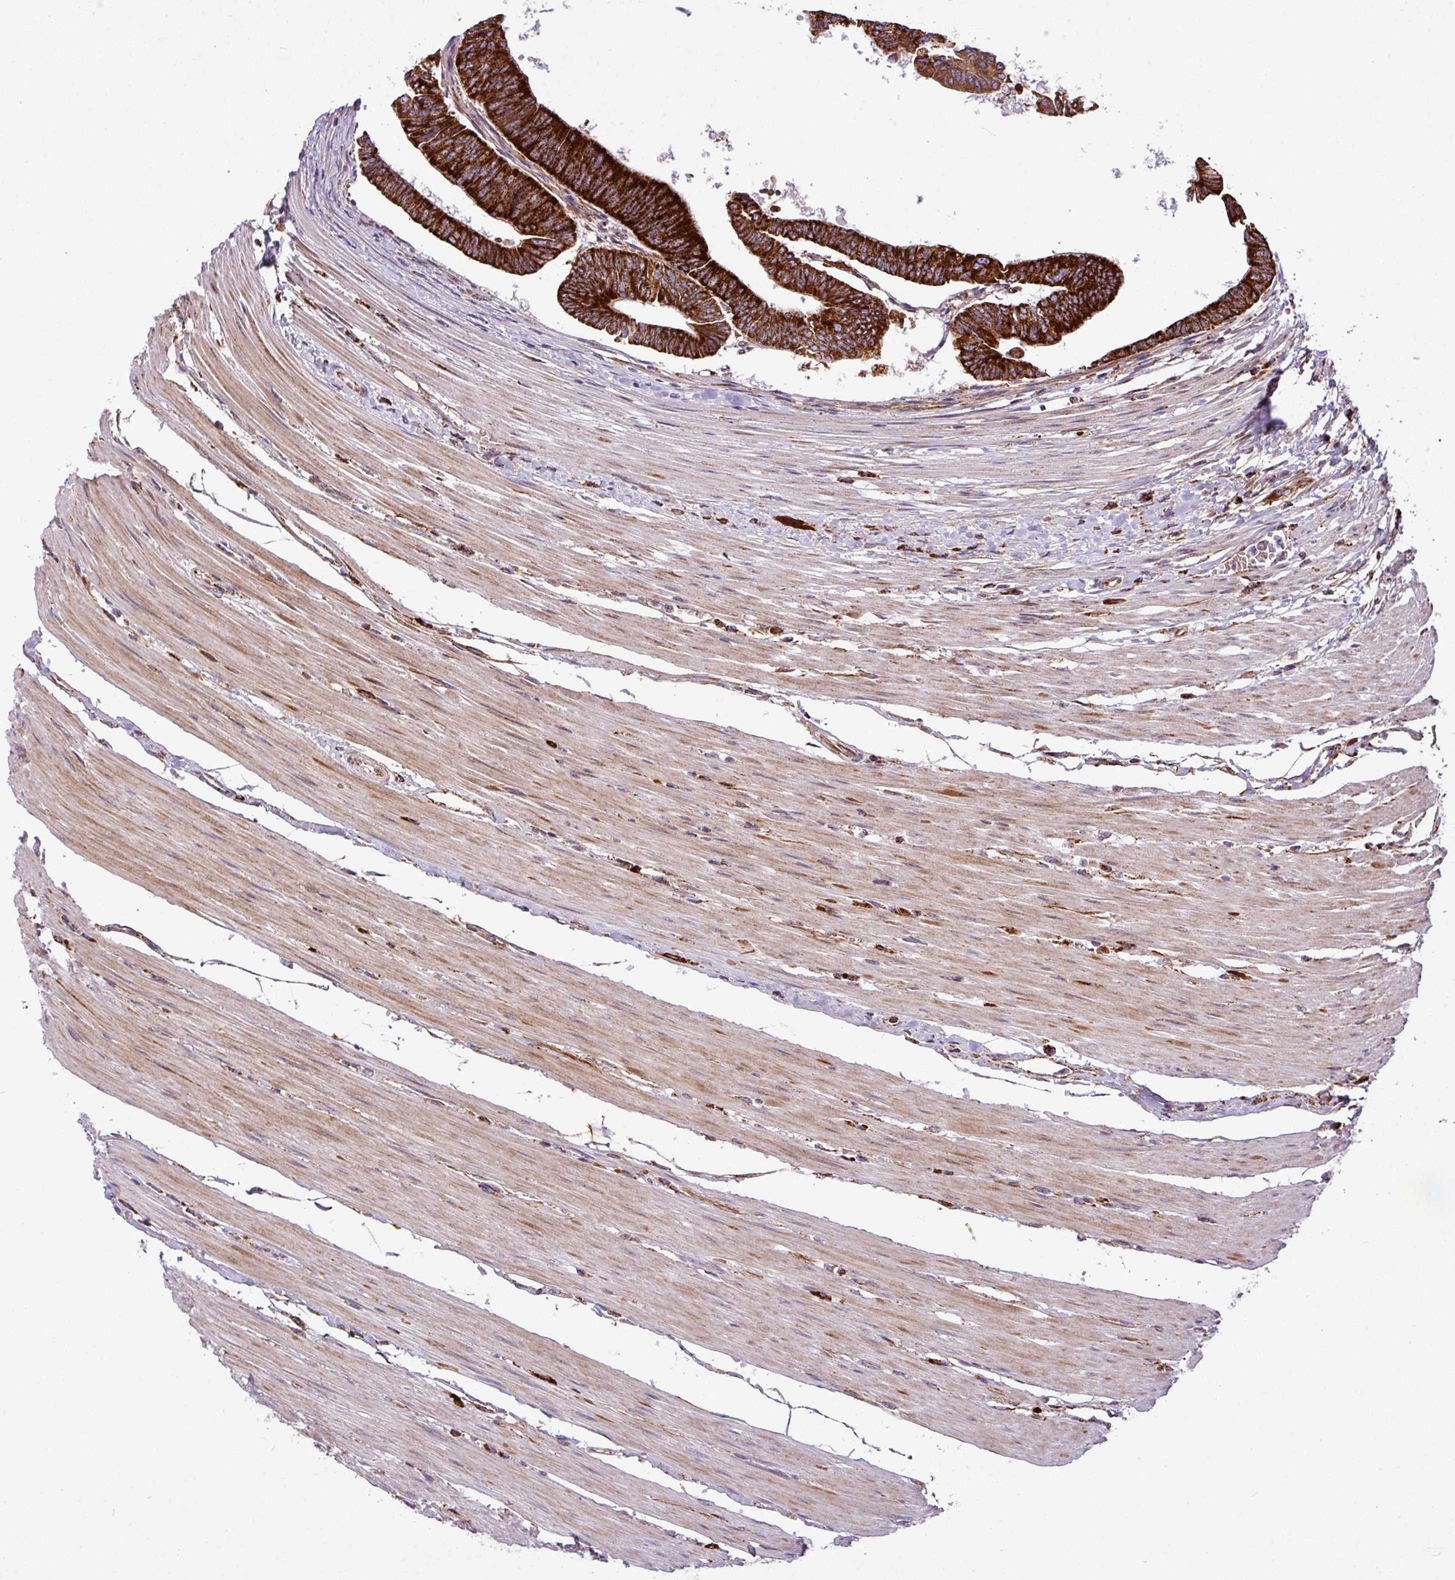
{"staining": {"intensity": "strong", "quantity": ">75%", "location": "cytoplasmic/membranous"}, "tissue": "colorectal cancer", "cell_type": "Tumor cells", "image_type": "cancer", "snomed": [{"axis": "morphology", "description": "Adenocarcinoma, NOS"}, {"axis": "topography", "description": "Rectum"}], "caption": "Protein expression analysis of human colorectal cancer (adenocarcinoma) reveals strong cytoplasmic/membranous staining in about >75% of tumor cells. Immunohistochemistry (ihc) stains the protein of interest in brown and the nuclei are stained blue.", "gene": "ZNF569", "patient": {"sex": "female", "age": 65}}